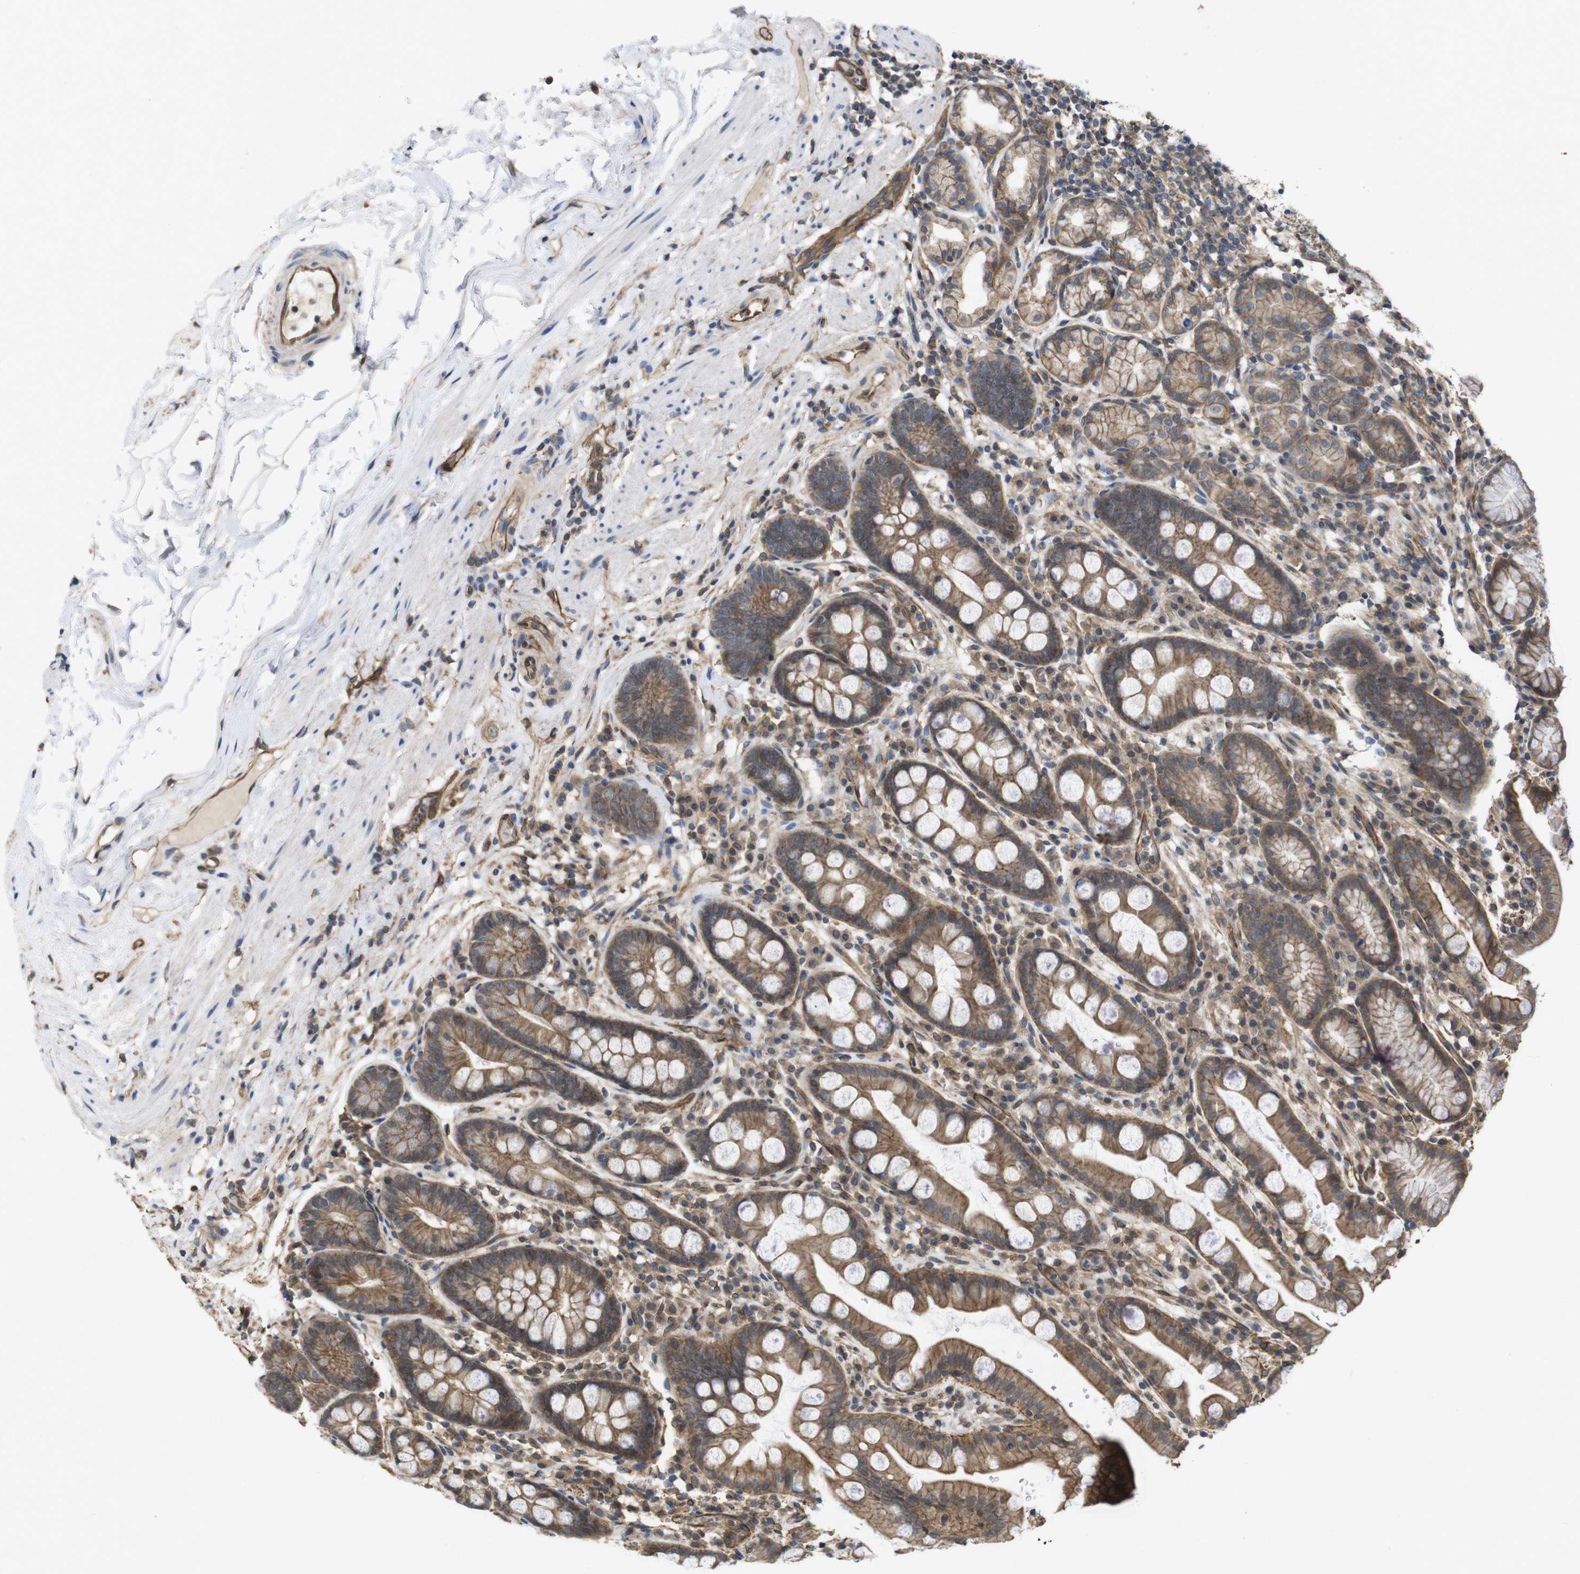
{"staining": {"intensity": "moderate", "quantity": ">75%", "location": "cytoplasmic/membranous"}, "tissue": "stomach", "cell_type": "Glandular cells", "image_type": "normal", "snomed": [{"axis": "morphology", "description": "Normal tissue, NOS"}, {"axis": "topography", "description": "Stomach, lower"}], "caption": "Approximately >75% of glandular cells in normal stomach demonstrate moderate cytoplasmic/membranous protein expression as visualized by brown immunohistochemical staining.", "gene": "ZDHHC5", "patient": {"sex": "male", "age": 52}}